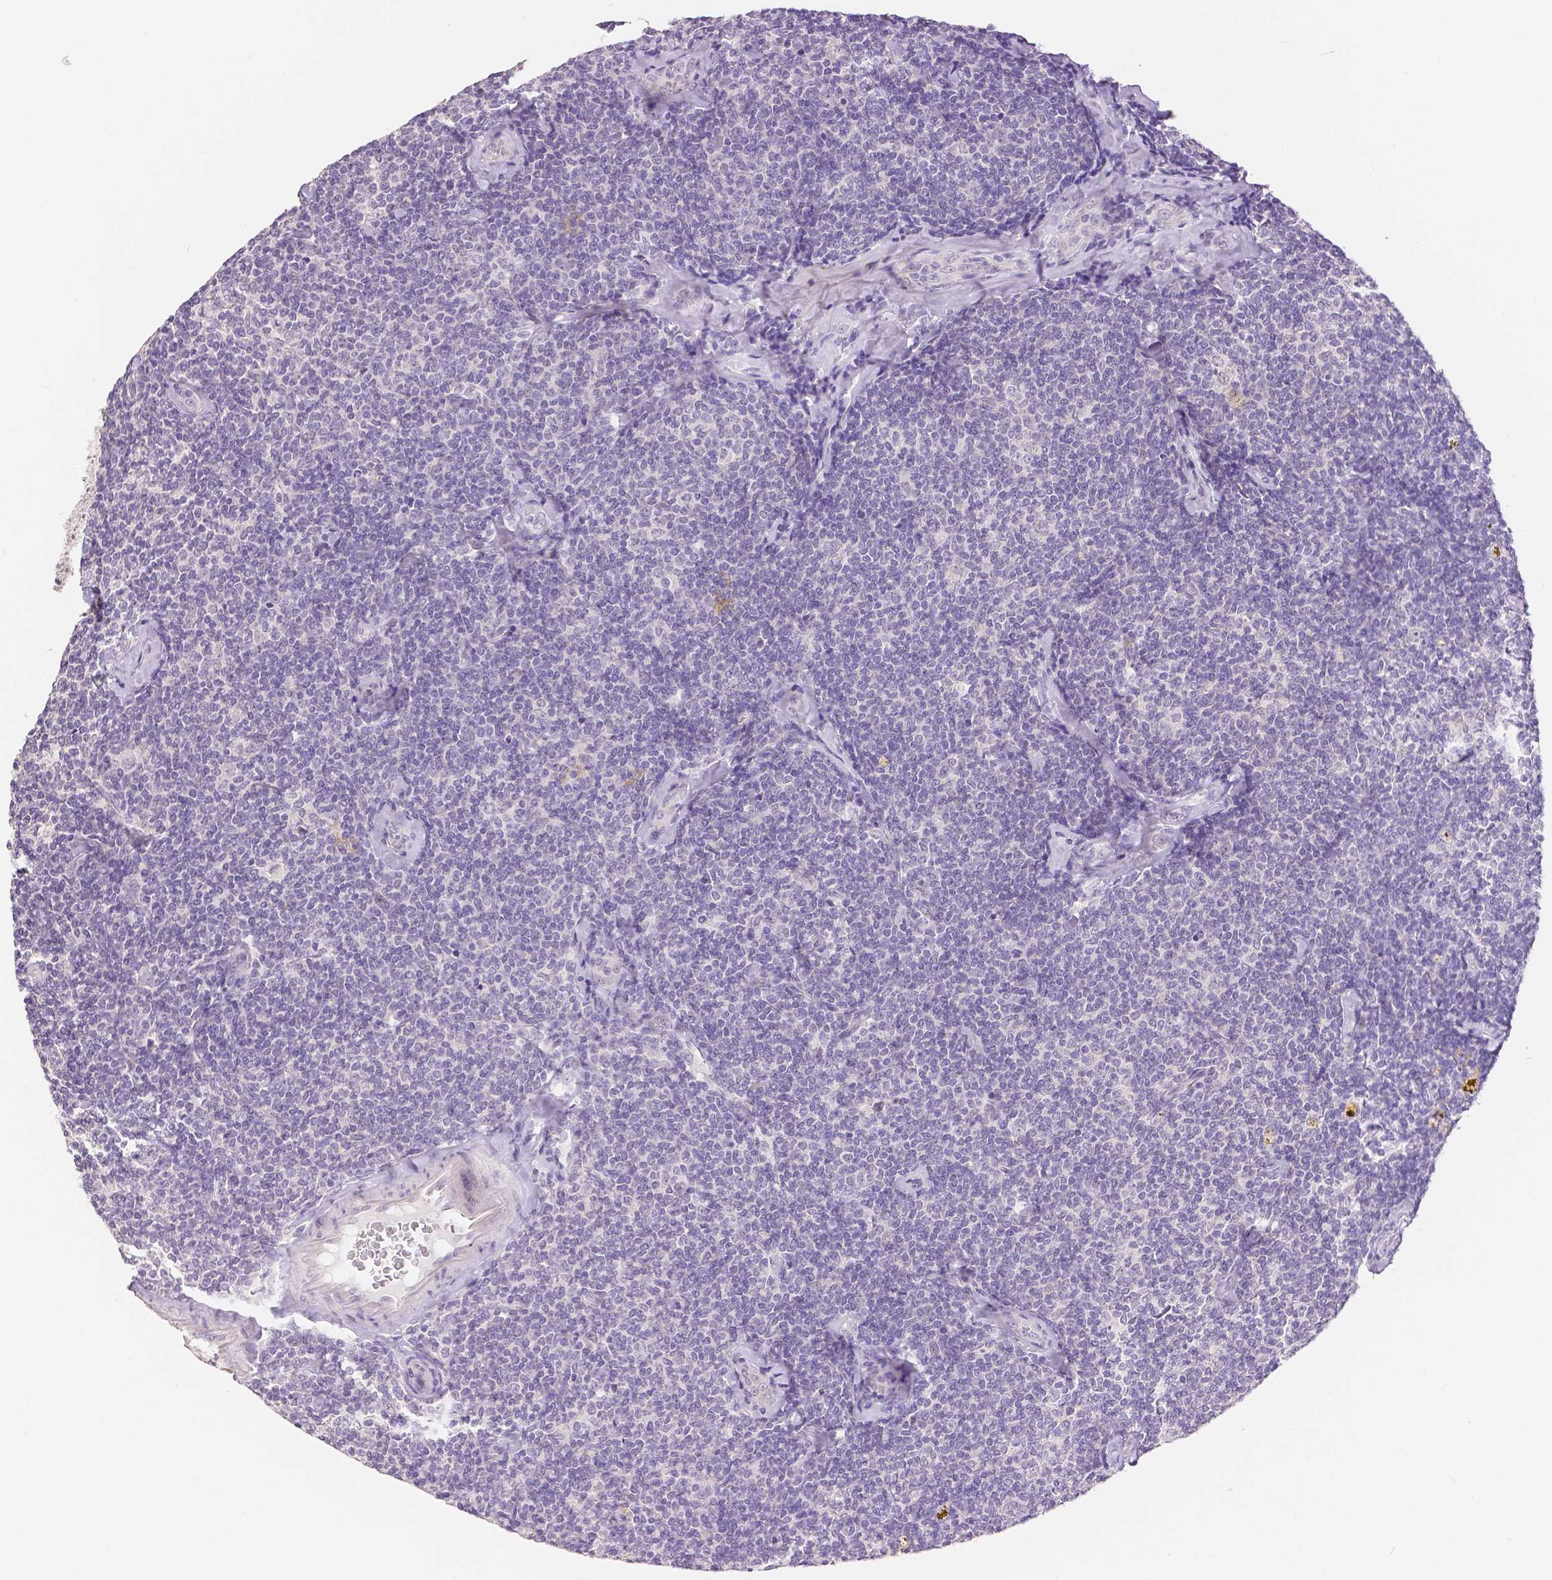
{"staining": {"intensity": "negative", "quantity": "none", "location": "none"}, "tissue": "lymphoma", "cell_type": "Tumor cells", "image_type": "cancer", "snomed": [{"axis": "morphology", "description": "Malignant lymphoma, non-Hodgkin's type, Low grade"}, {"axis": "topography", "description": "Lymph node"}], "caption": "This is an immunohistochemistry (IHC) photomicrograph of lymphoma. There is no staining in tumor cells.", "gene": "OCLN", "patient": {"sex": "female", "age": 56}}